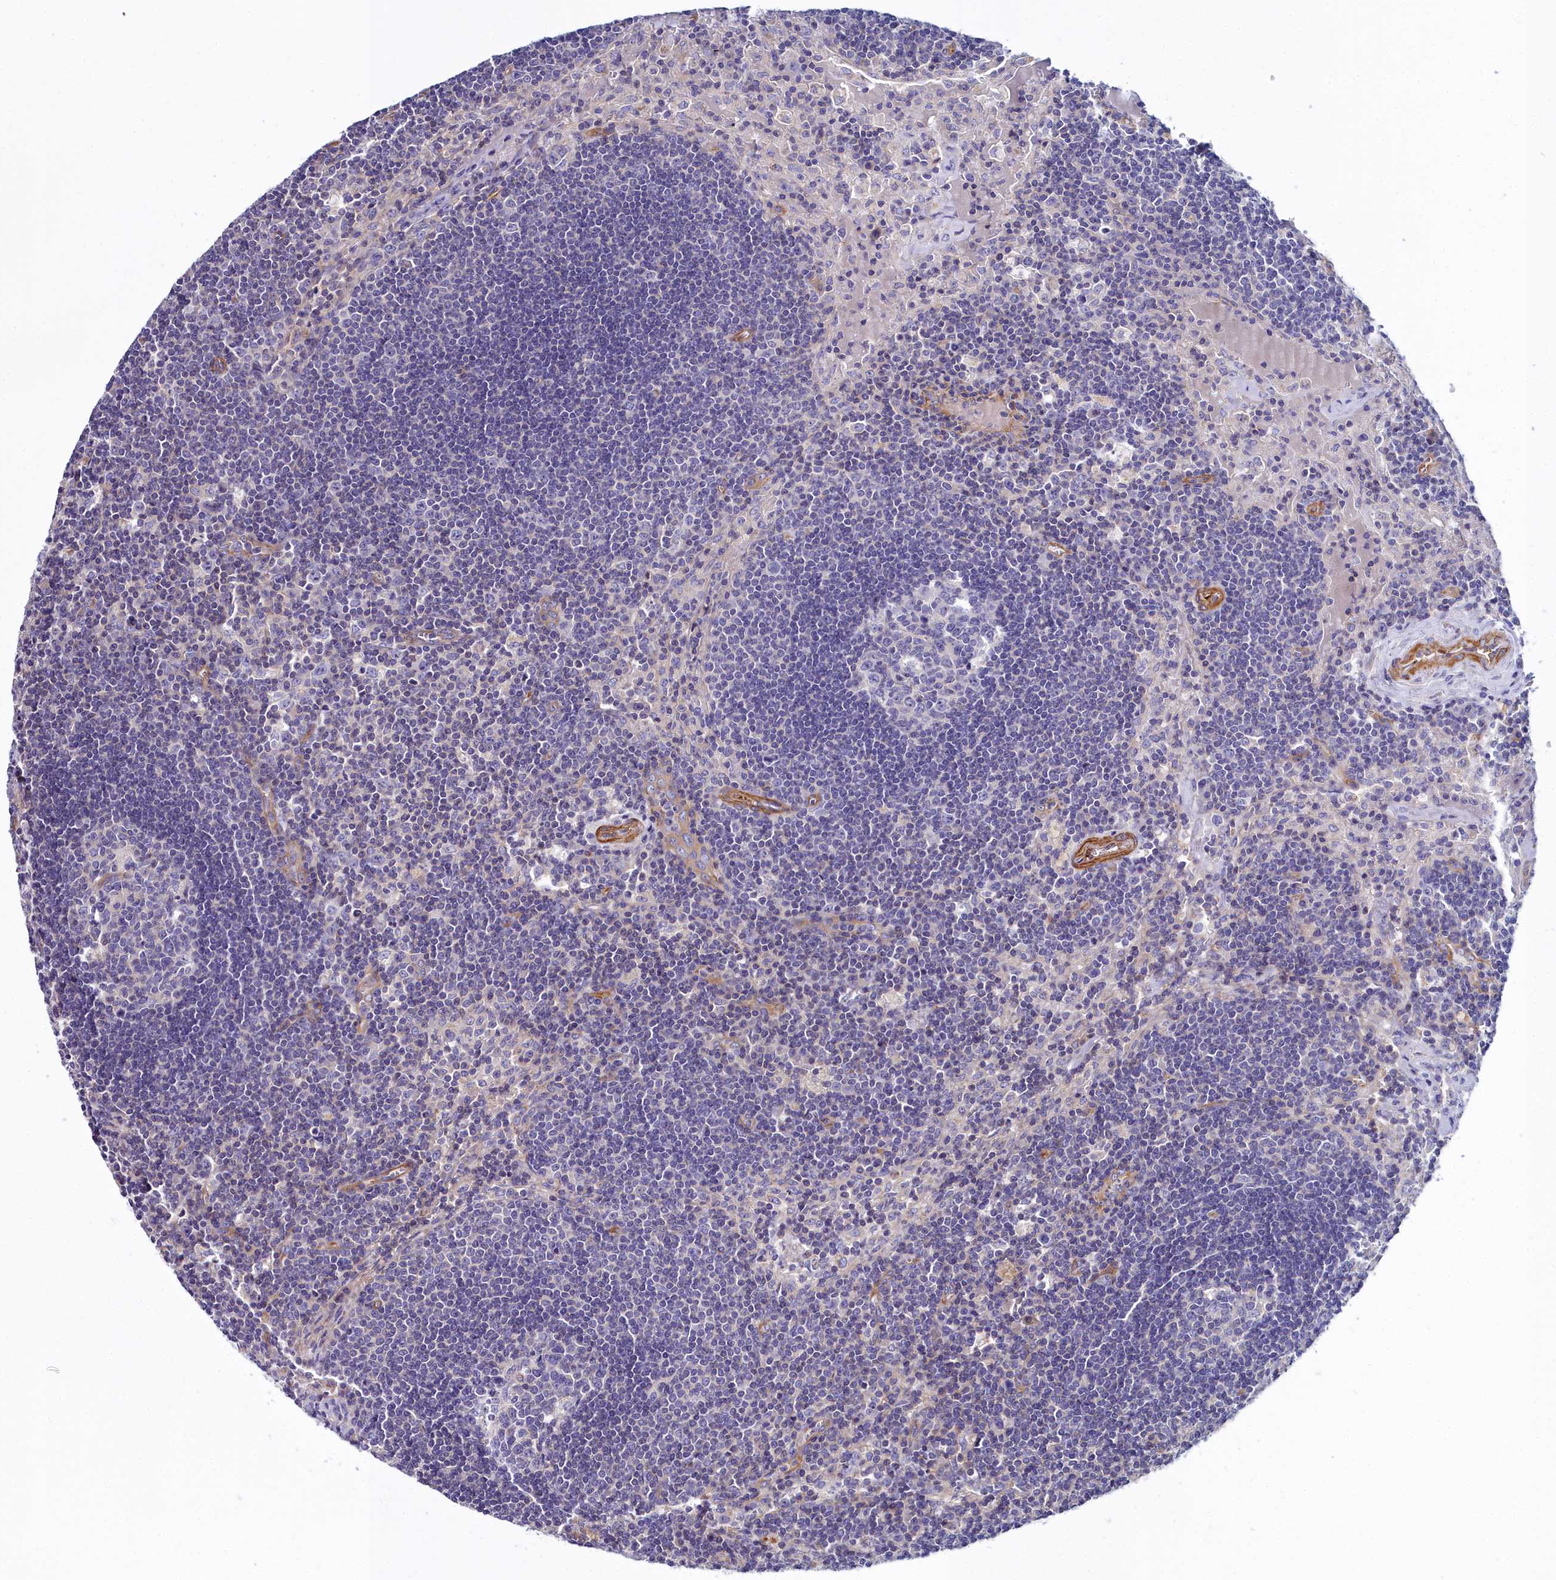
{"staining": {"intensity": "negative", "quantity": "none", "location": "none"}, "tissue": "lymph node", "cell_type": "Germinal center cells", "image_type": "normal", "snomed": [{"axis": "morphology", "description": "Normal tissue, NOS"}, {"axis": "topography", "description": "Lymph node"}], "caption": "Micrograph shows no protein positivity in germinal center cells of benign lymph node.", "gene": "FADS3", "patient": {"sex": "male", "age": 58}}